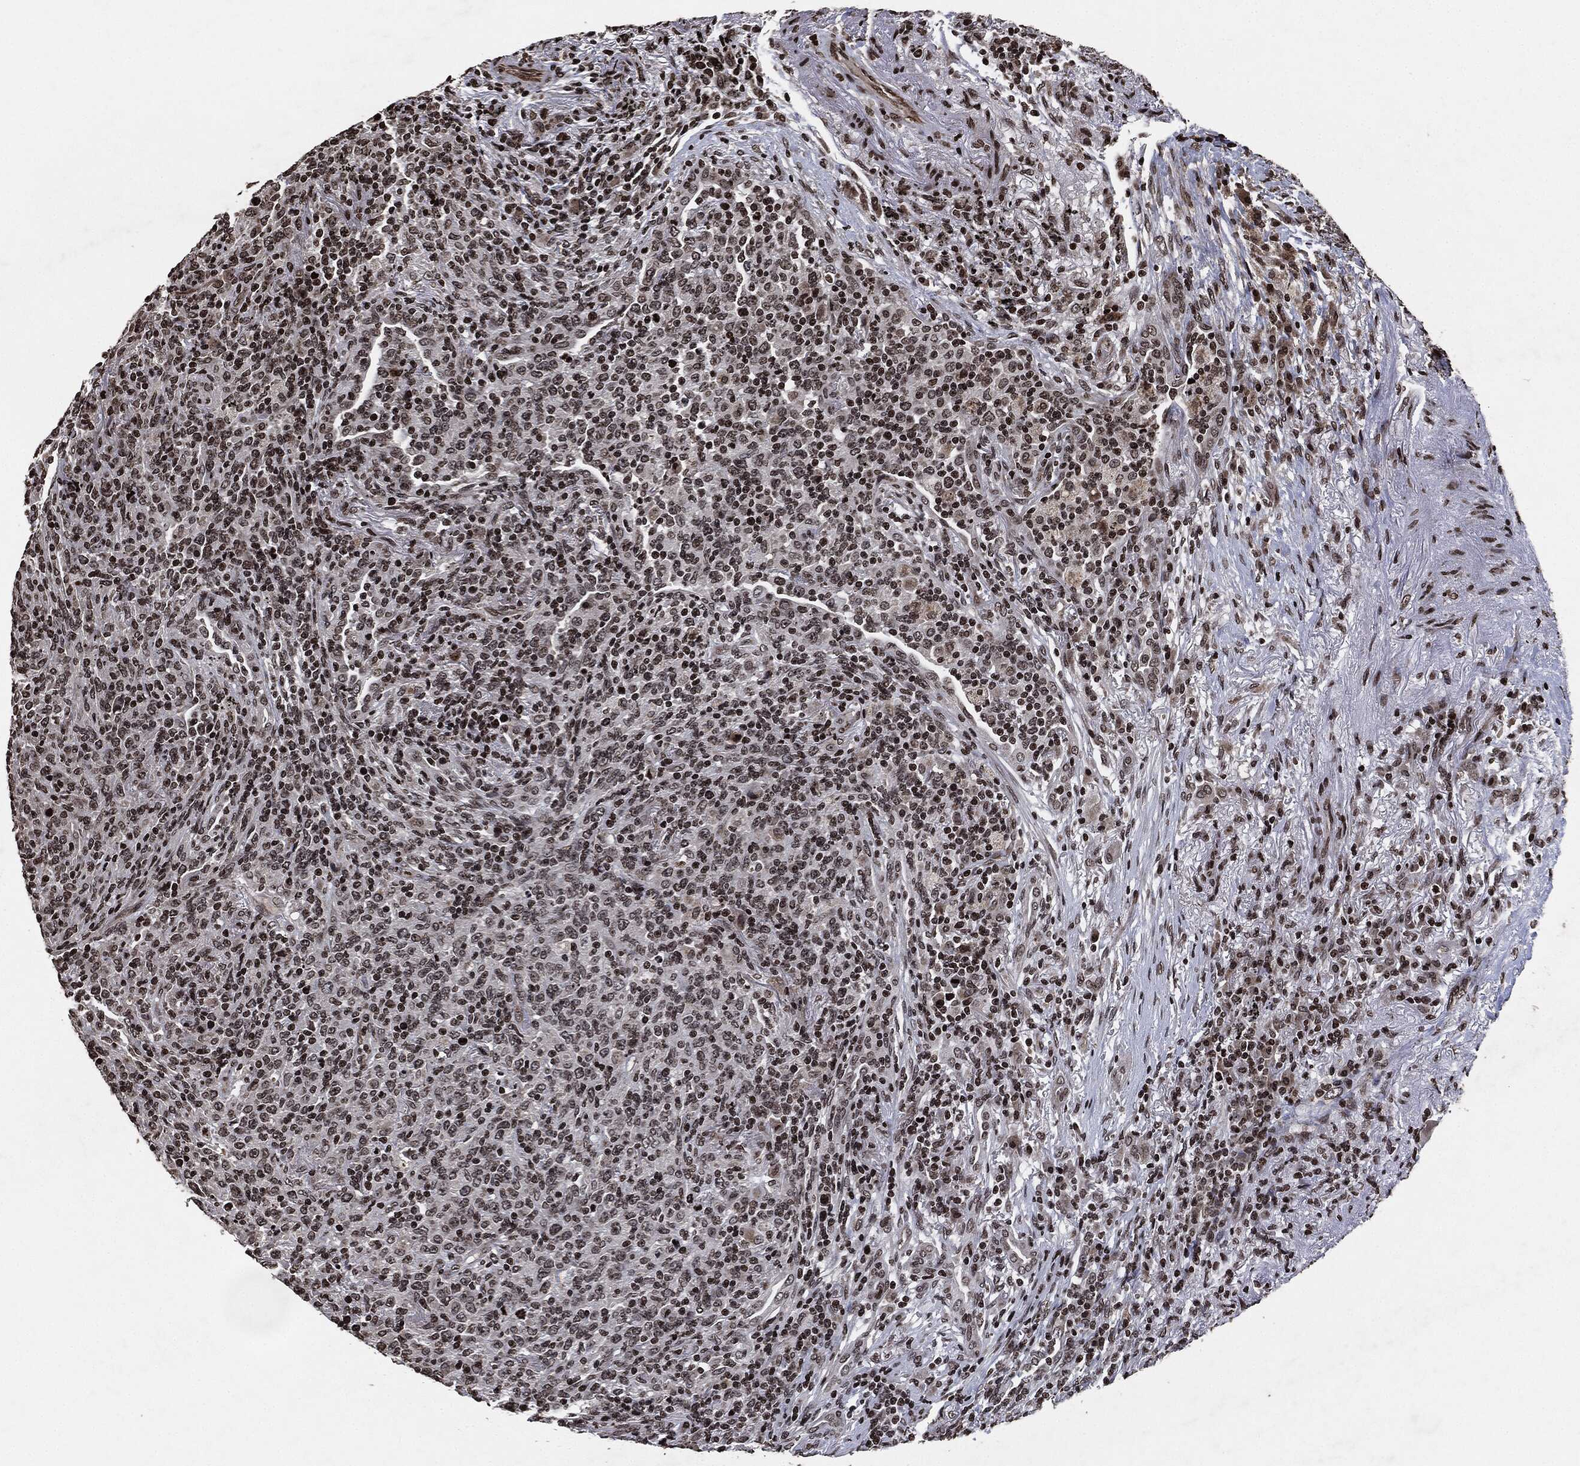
{"staining": {"intensity": "strong", "quantity": "<25%", "location": "nuclear"}, "tissue": "lymphoma", "cell_type": "Tumor cells", "image_type": "cancer", "snomed": [{"axis": "morphology", "description": "Malignant lymphoma, non-Hodgkin's type, High grade"}, {"axis": "topography", "description": "Lung"}], "caption": "IHC of human lymphoma shows medium levels of strong nuclear expression in approximately <25% of tumor cells.", "gene": "JUN", "patient": {"sex": "male", "age": 79}}